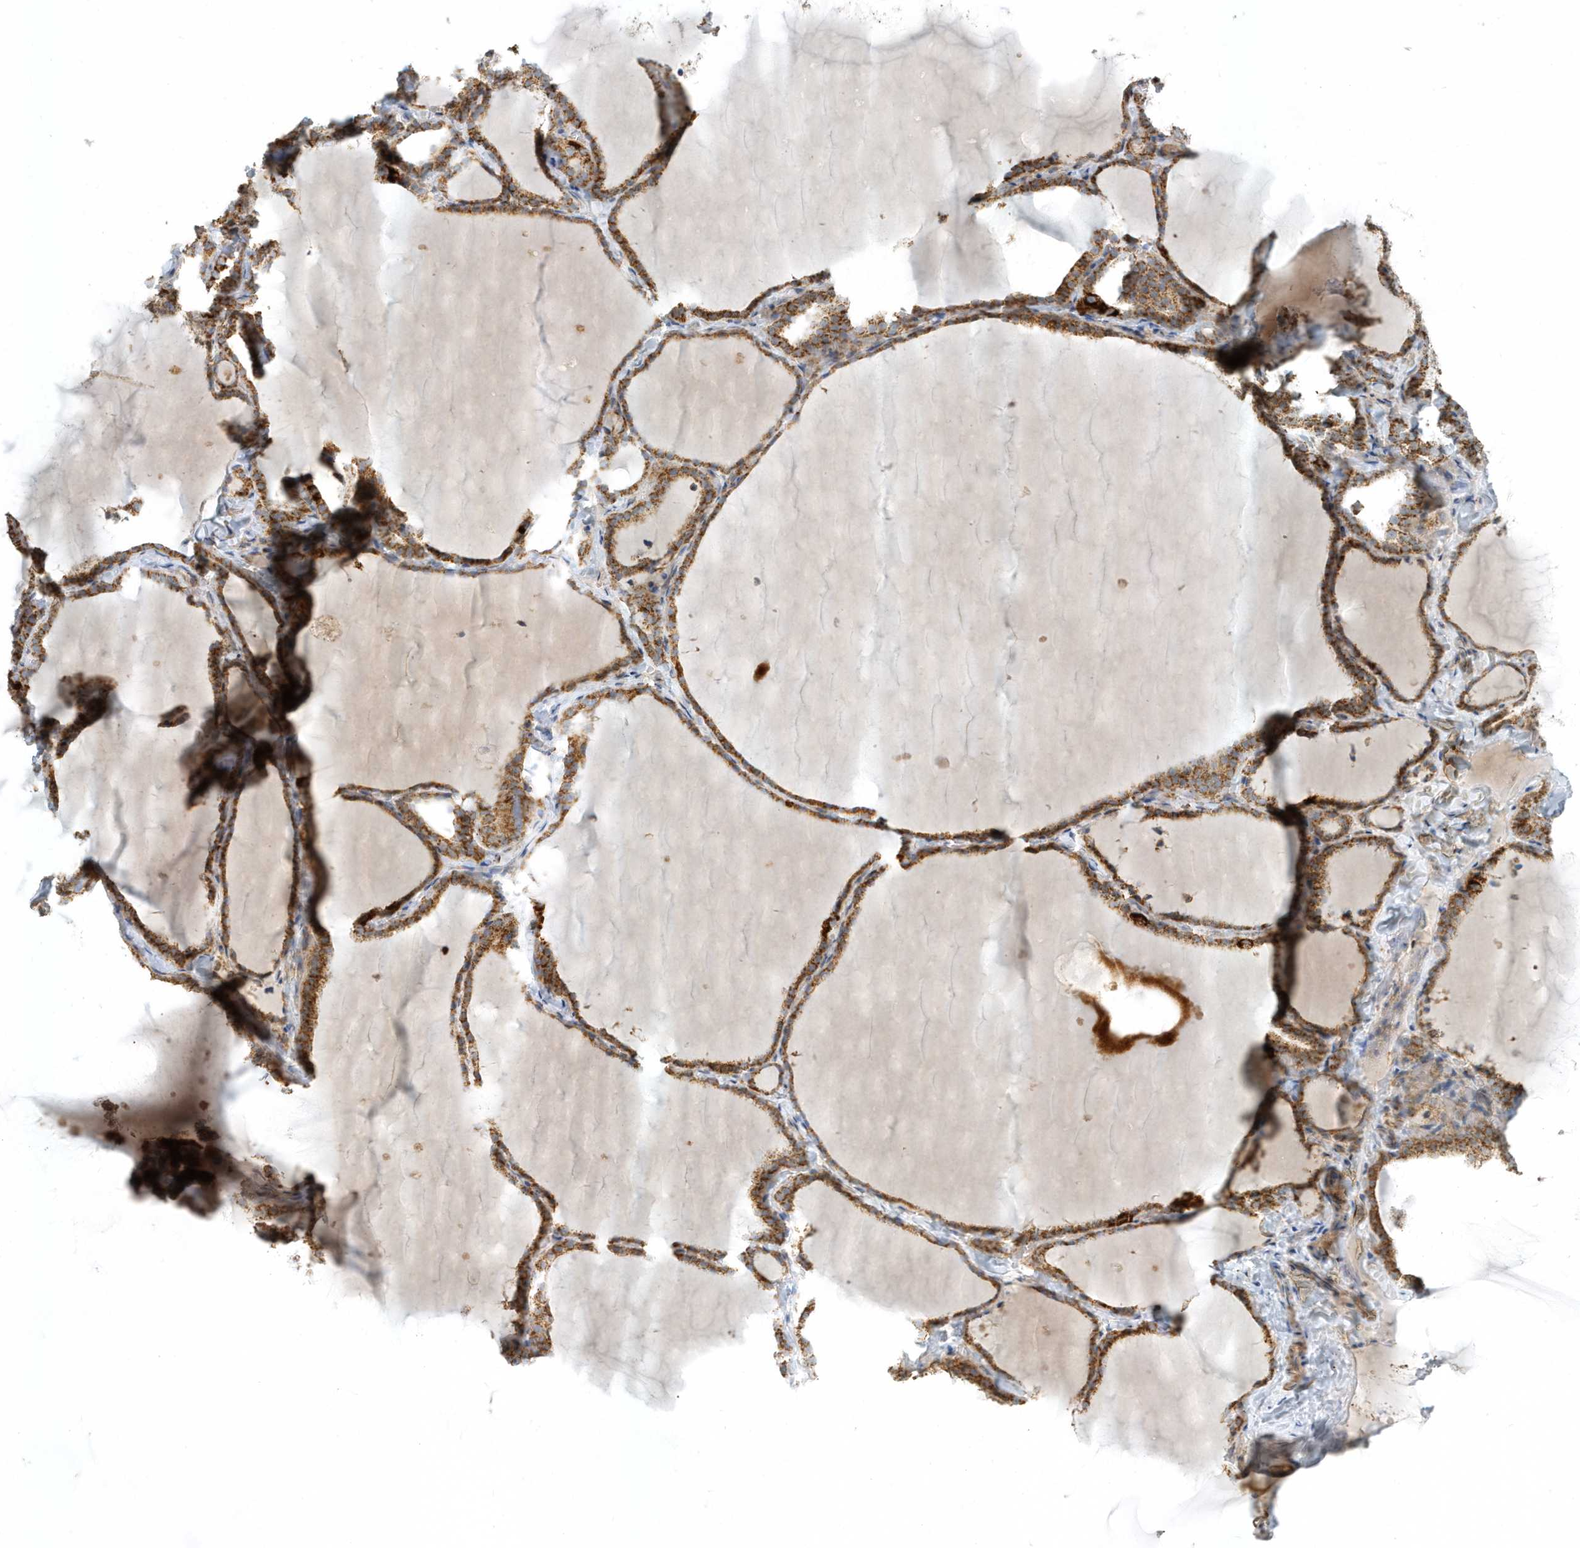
{"staining": {"intensity": "strong", "quantity": ">75%", "location": "cytoplasmic/membranous"}, "tissue": "thyroid gland", "cell_type": "Glandular cells", "image_type": "normal", "snomed": [{"axis": "morphology", "description": "Normal tissue, NOS"}, {"axis": "topography", "description": "Thyroid gland"}], "caption": "A brown stain labels strong cytoplasmic/membranous expression of a protein in glandular cells of benign human thyroid gland.", "gene": "MAN1A1", "patient": {"sex": "female", "age": 22}}